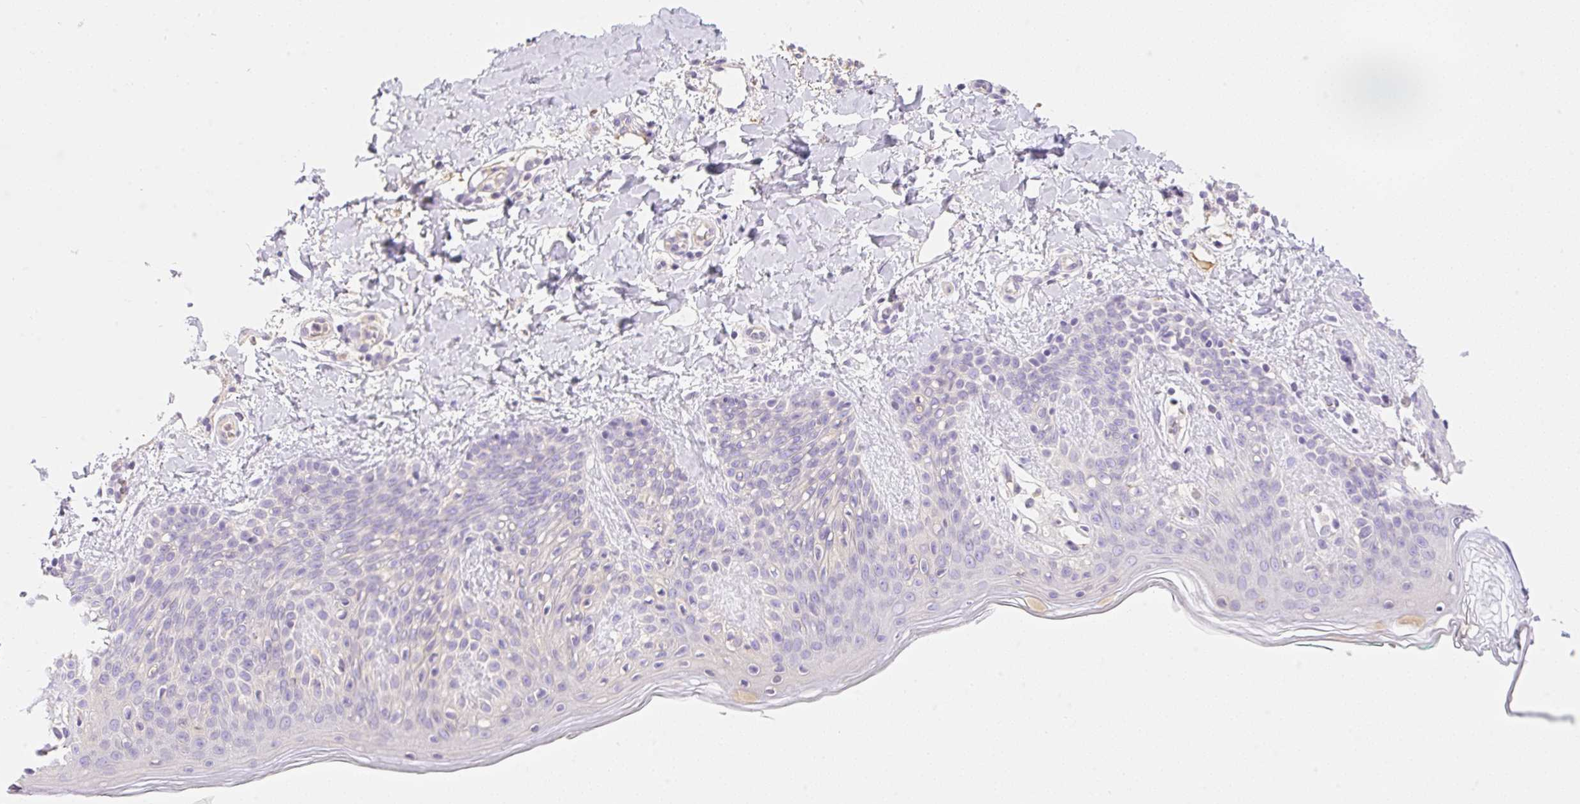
{"staining": {"intensity": "weak", "quantity": "25%-75%", "location": "cytoplasmic/membranous"}, "tissue": "skin", "cell_type": "Fibroblasts", "image_type": "normal", "snomed": [{"axis": "morphology", "description": "Normal tissue, NOS"}, {"axis": "topography", "description": "Skin"}], "caption": "An immunohistochemistry histopathology image of normal tissue is shown. Protein staining in brown shows weak cytoplasmic/membranous positivity in skin within fibroblasts.", "gene": "DENND5A", "patient": {"sex": "male", "age": 16}}